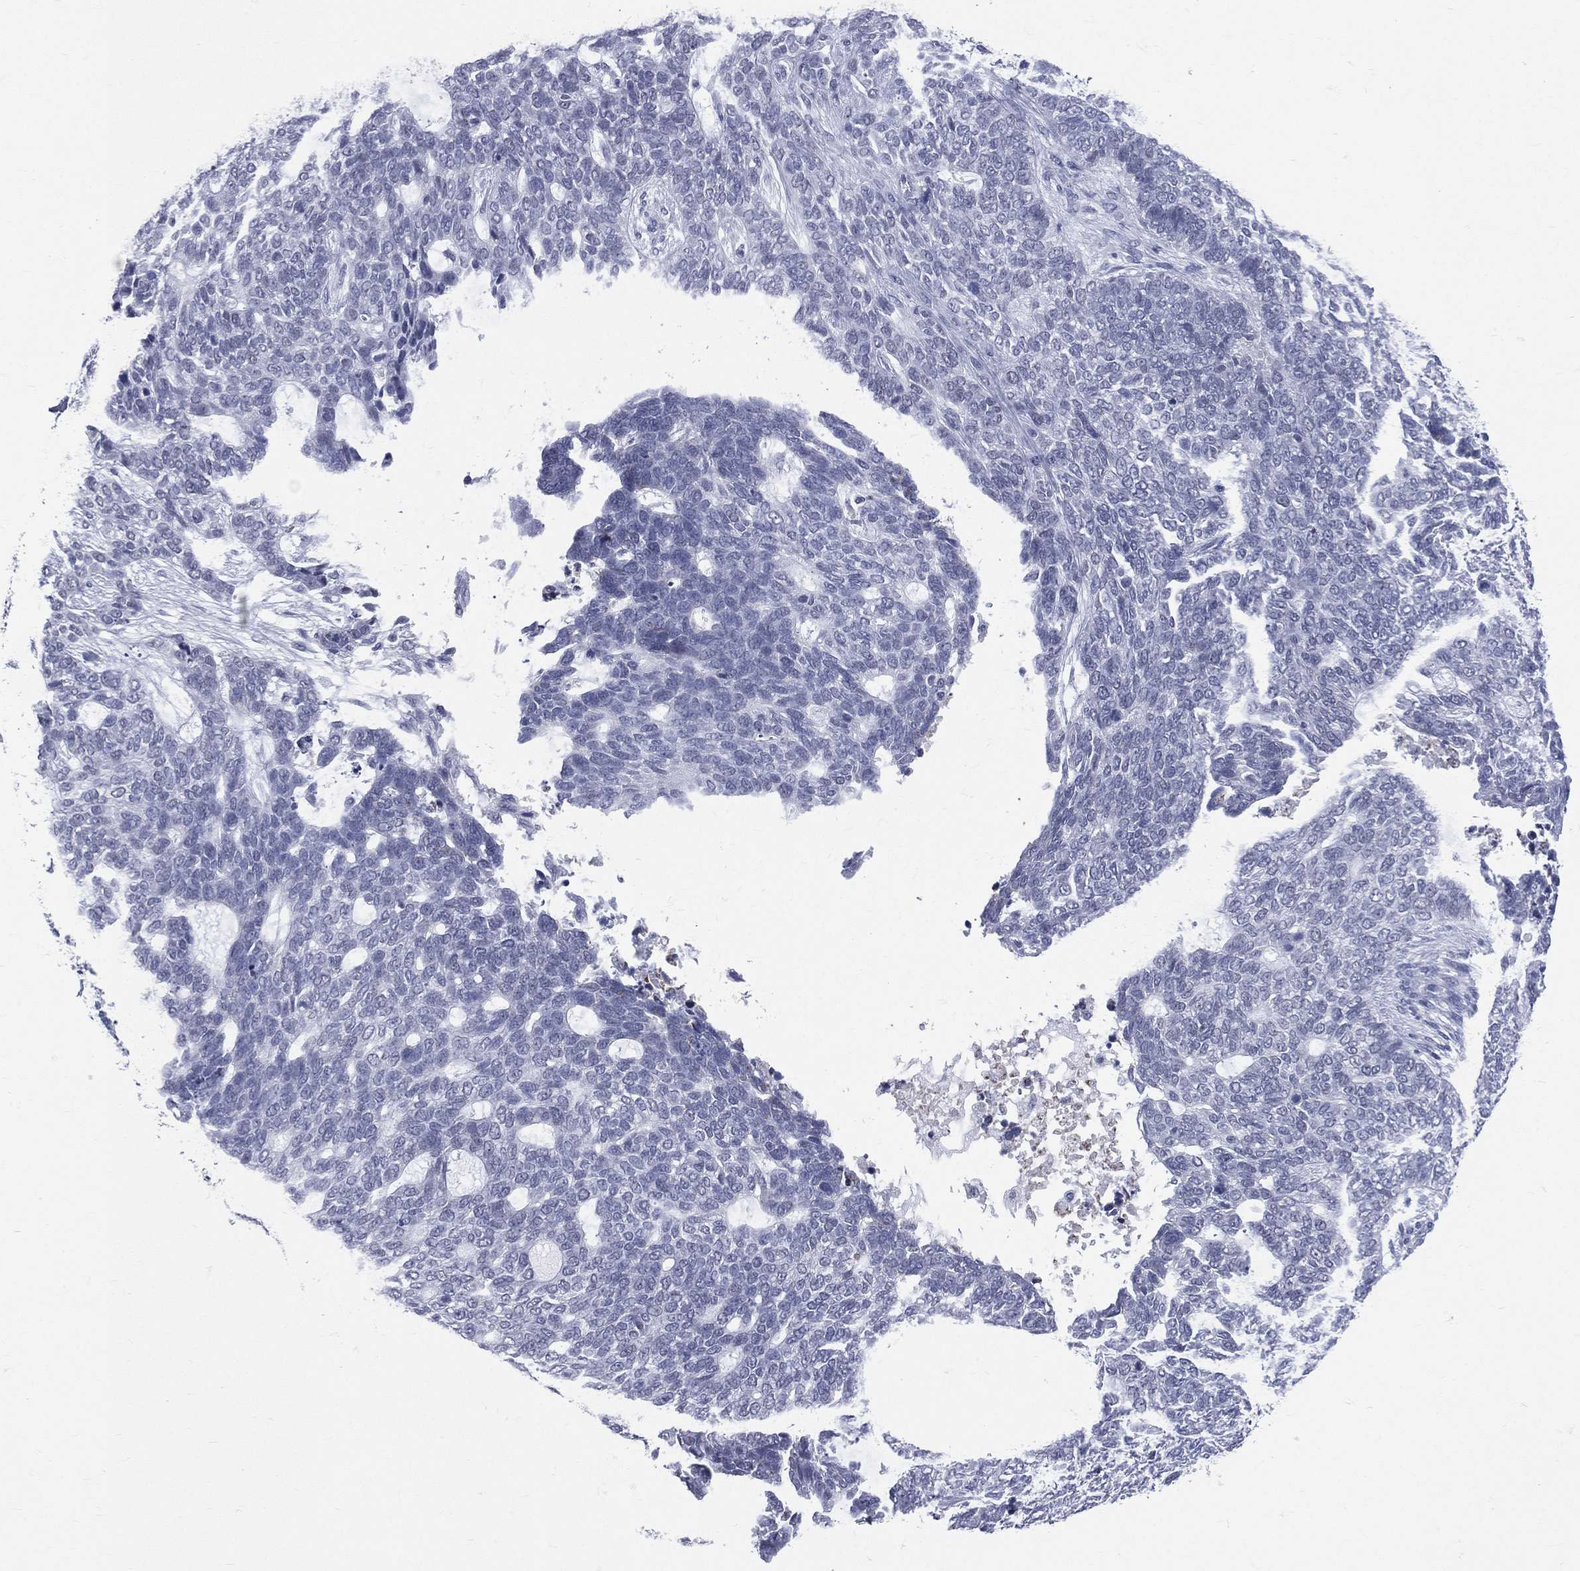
{"staining": {"intensity": "negative", "quantity": "none", "location": "none"}, "tissue": "skin cancer", "cell_type": "Tumor cells", "image_type": "cancer", "snomed": [{"axis": "morphology", "description": "Basal cell carcinoma"}, {"axis": "topography", "description": "Skin"}], "caption": "Skin cancer stained for a protein using IHC displays no staining tumor cells.", "gene": "MLLT10", "patient": {"sex": "female", "age": 69}}